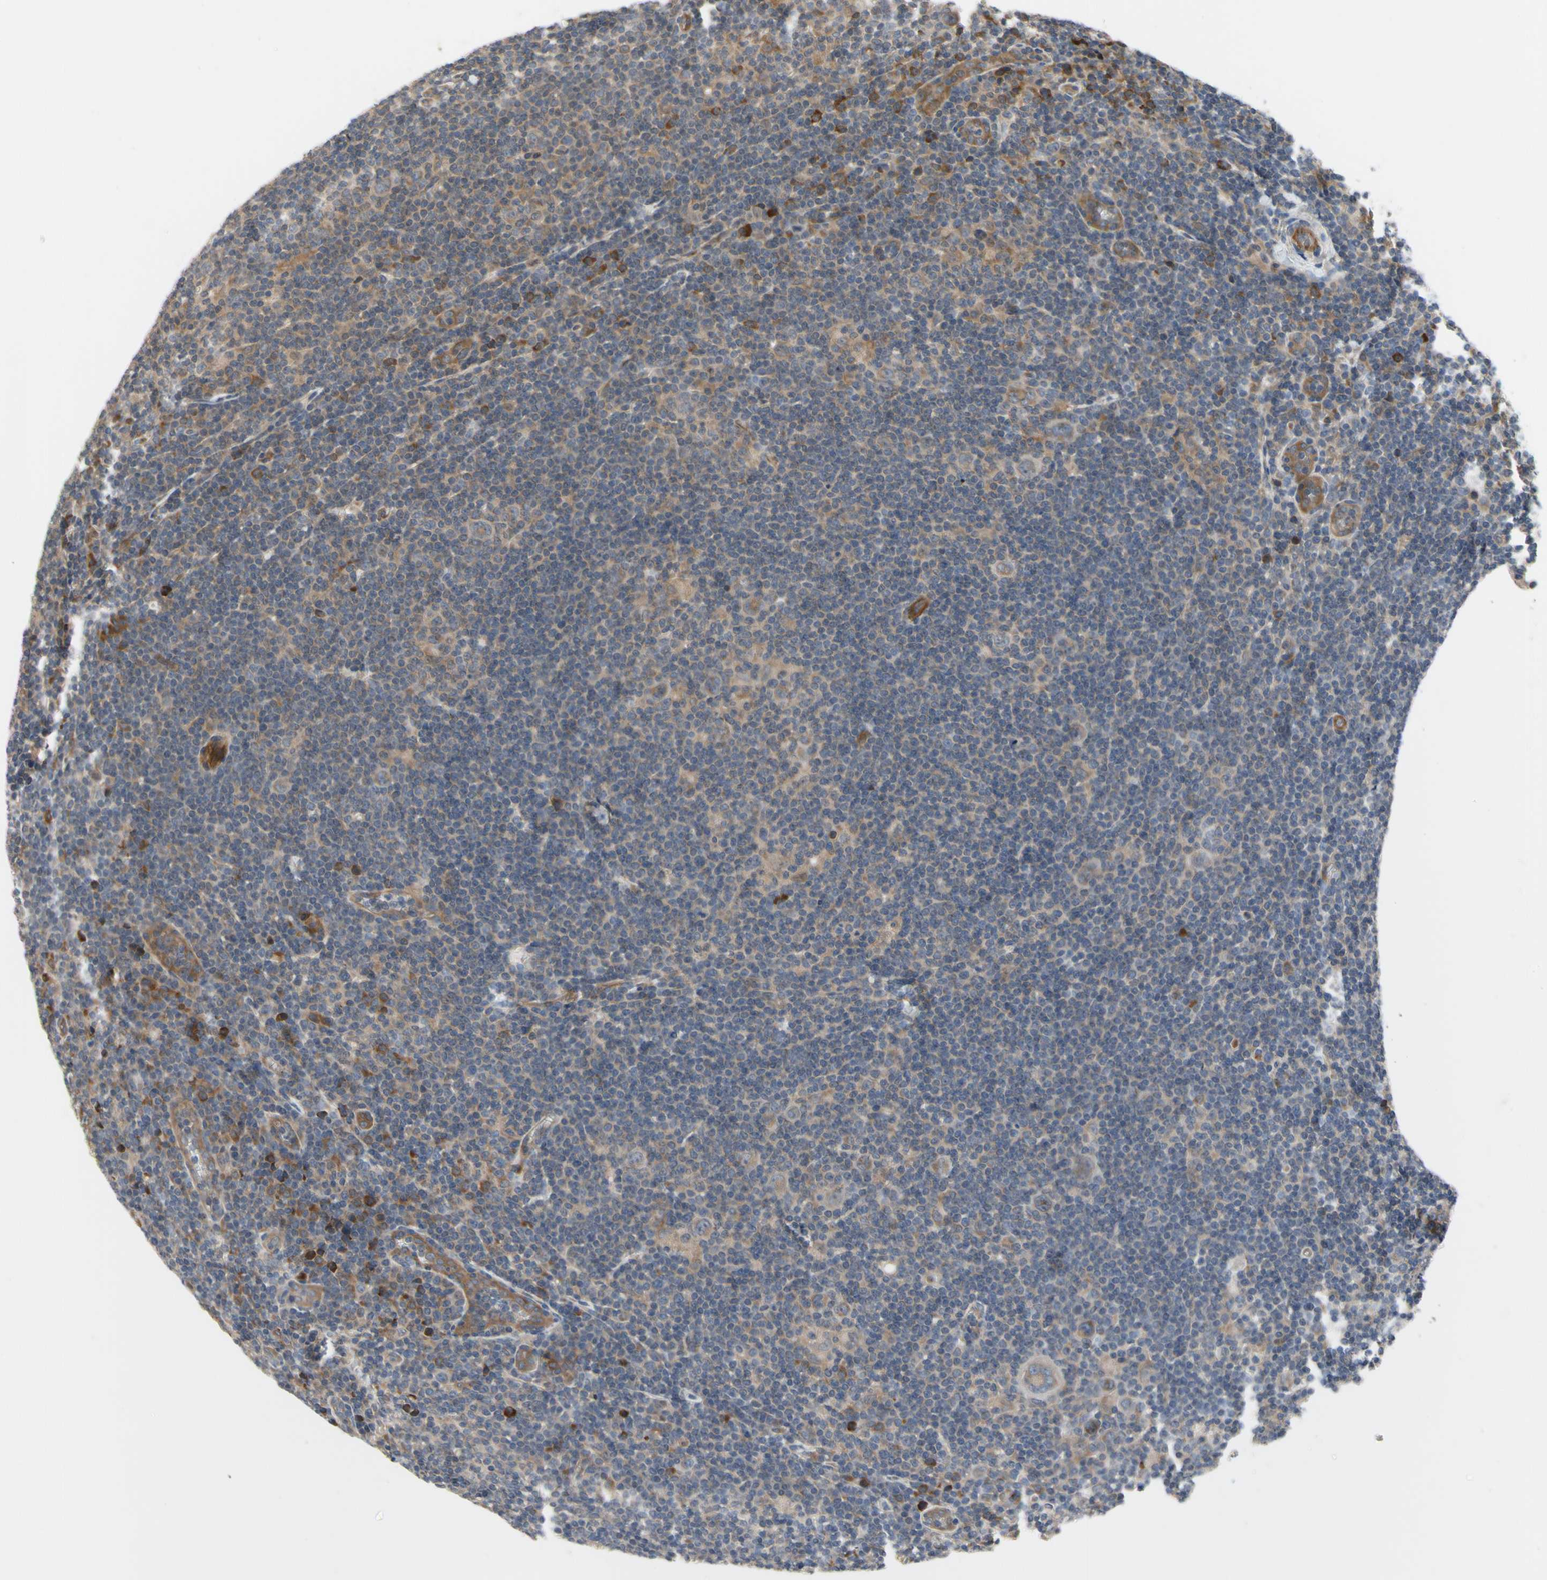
{"staining": {"intensity": "moderate", "quantity": ">75%", "location": "cytoplasmic/membranous"}, "tissue": "lymphoma", "cell_type": "Tumor cells", "image_type": "cancer", "snomed": [{"axis": "morphology", "description": "Hodgkin's disease, NOS"}, {"axis": "topography", "description": "Lymph node"}], "caption": "Immunohistochemistry micrograph of neoplastic tissue: human lymphoma stained using IHC demonstrates medium levels of moderate protein expression localized specifically in the cytoplasmic/membranous of tumor cells, appearing as a cytoplasmic/membranous brown color.", "gene": "XIAP", "patient": {"sex": "female", "age": 57}}